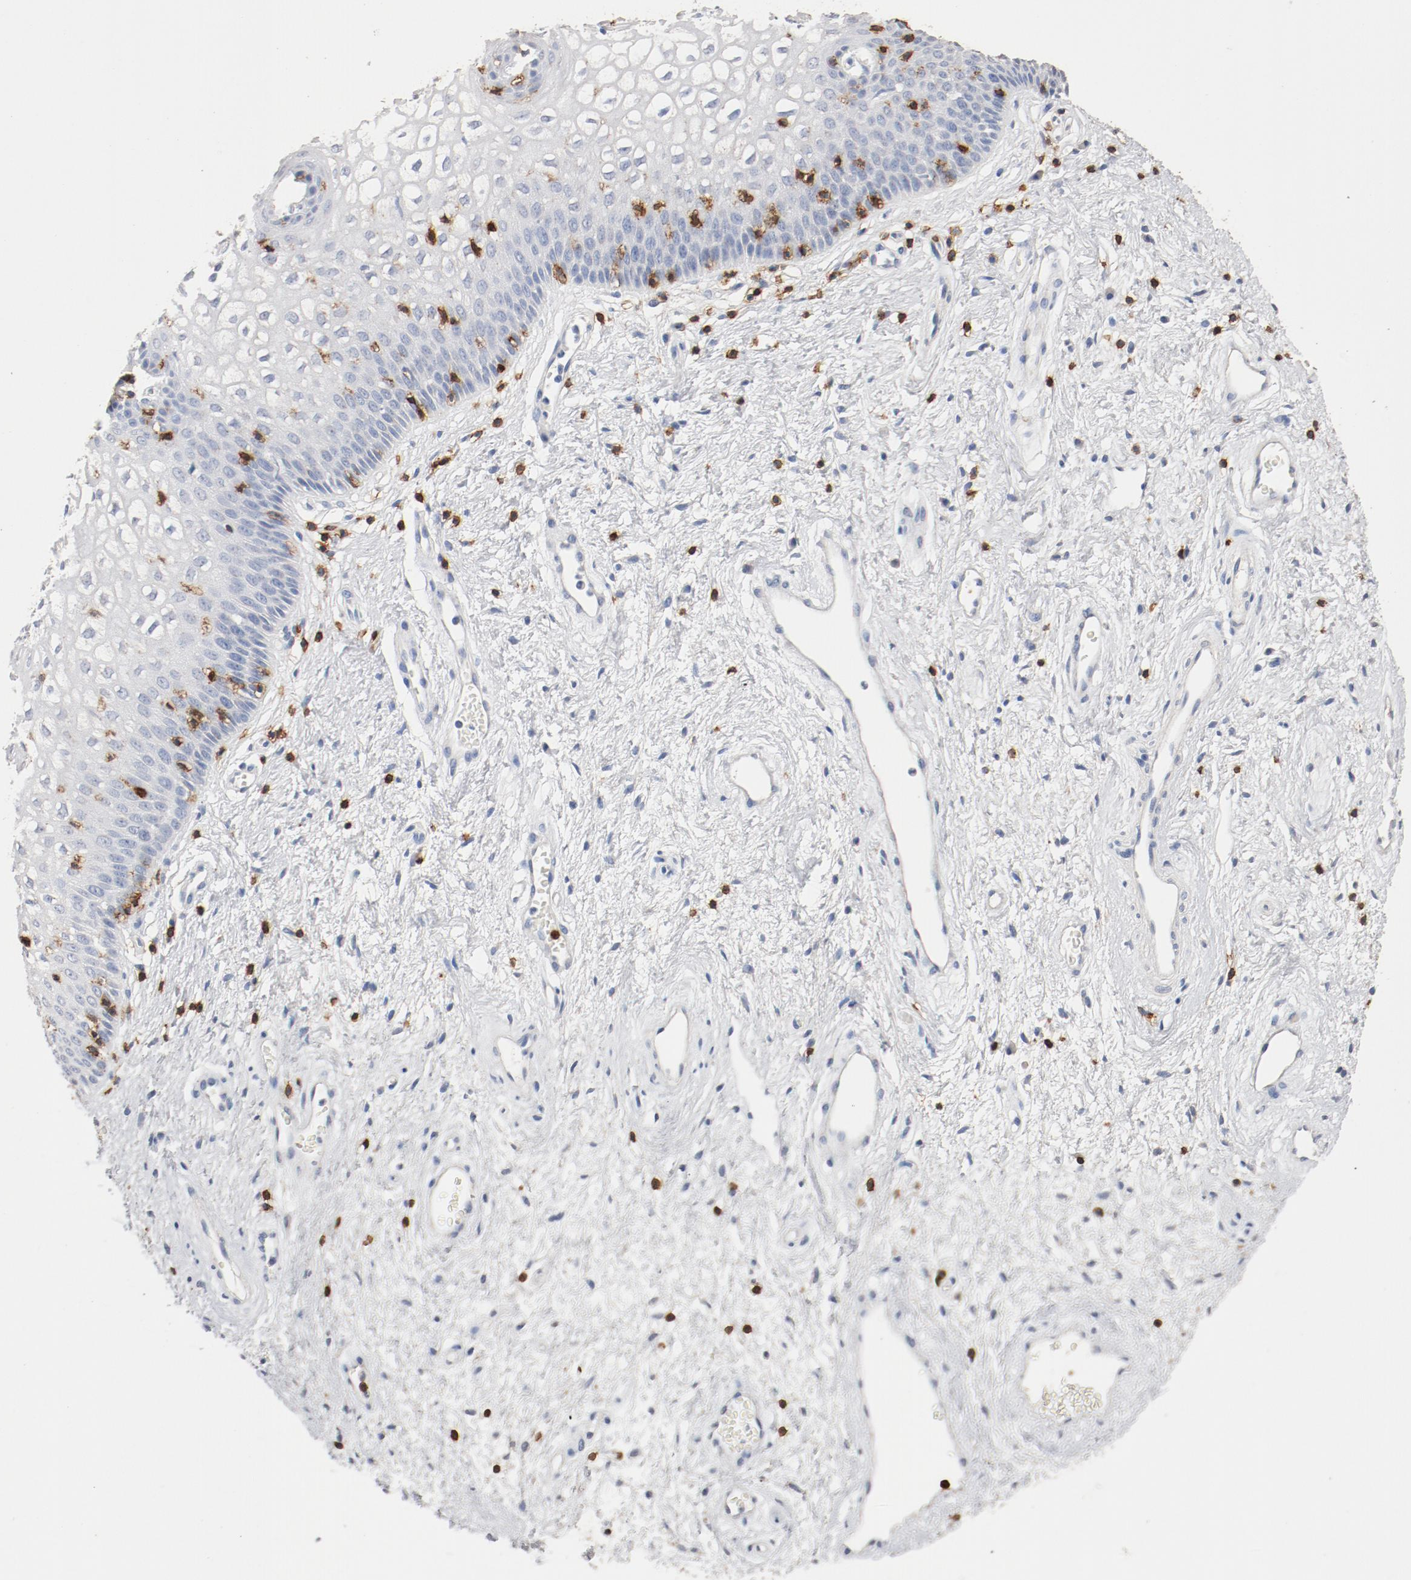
{"staining": {"intensity": "negative", "quantity": "none", "location": "none"}, "tissue": "vagina", "cell_type": "Squamous epithelial cells", "image_type": "normal", "snomed": [{"axis": "morphology", "description": "Normal tissue, NOS"}, {"axis": "topography", "description": "Vagina"}], "caption": "Immunohistochemistry (IHC) of unremarkable human vagina displays no expression in squamous epithelial cells.", "gene": "CD247", "patient": {"sex": "female", "age": 34}}